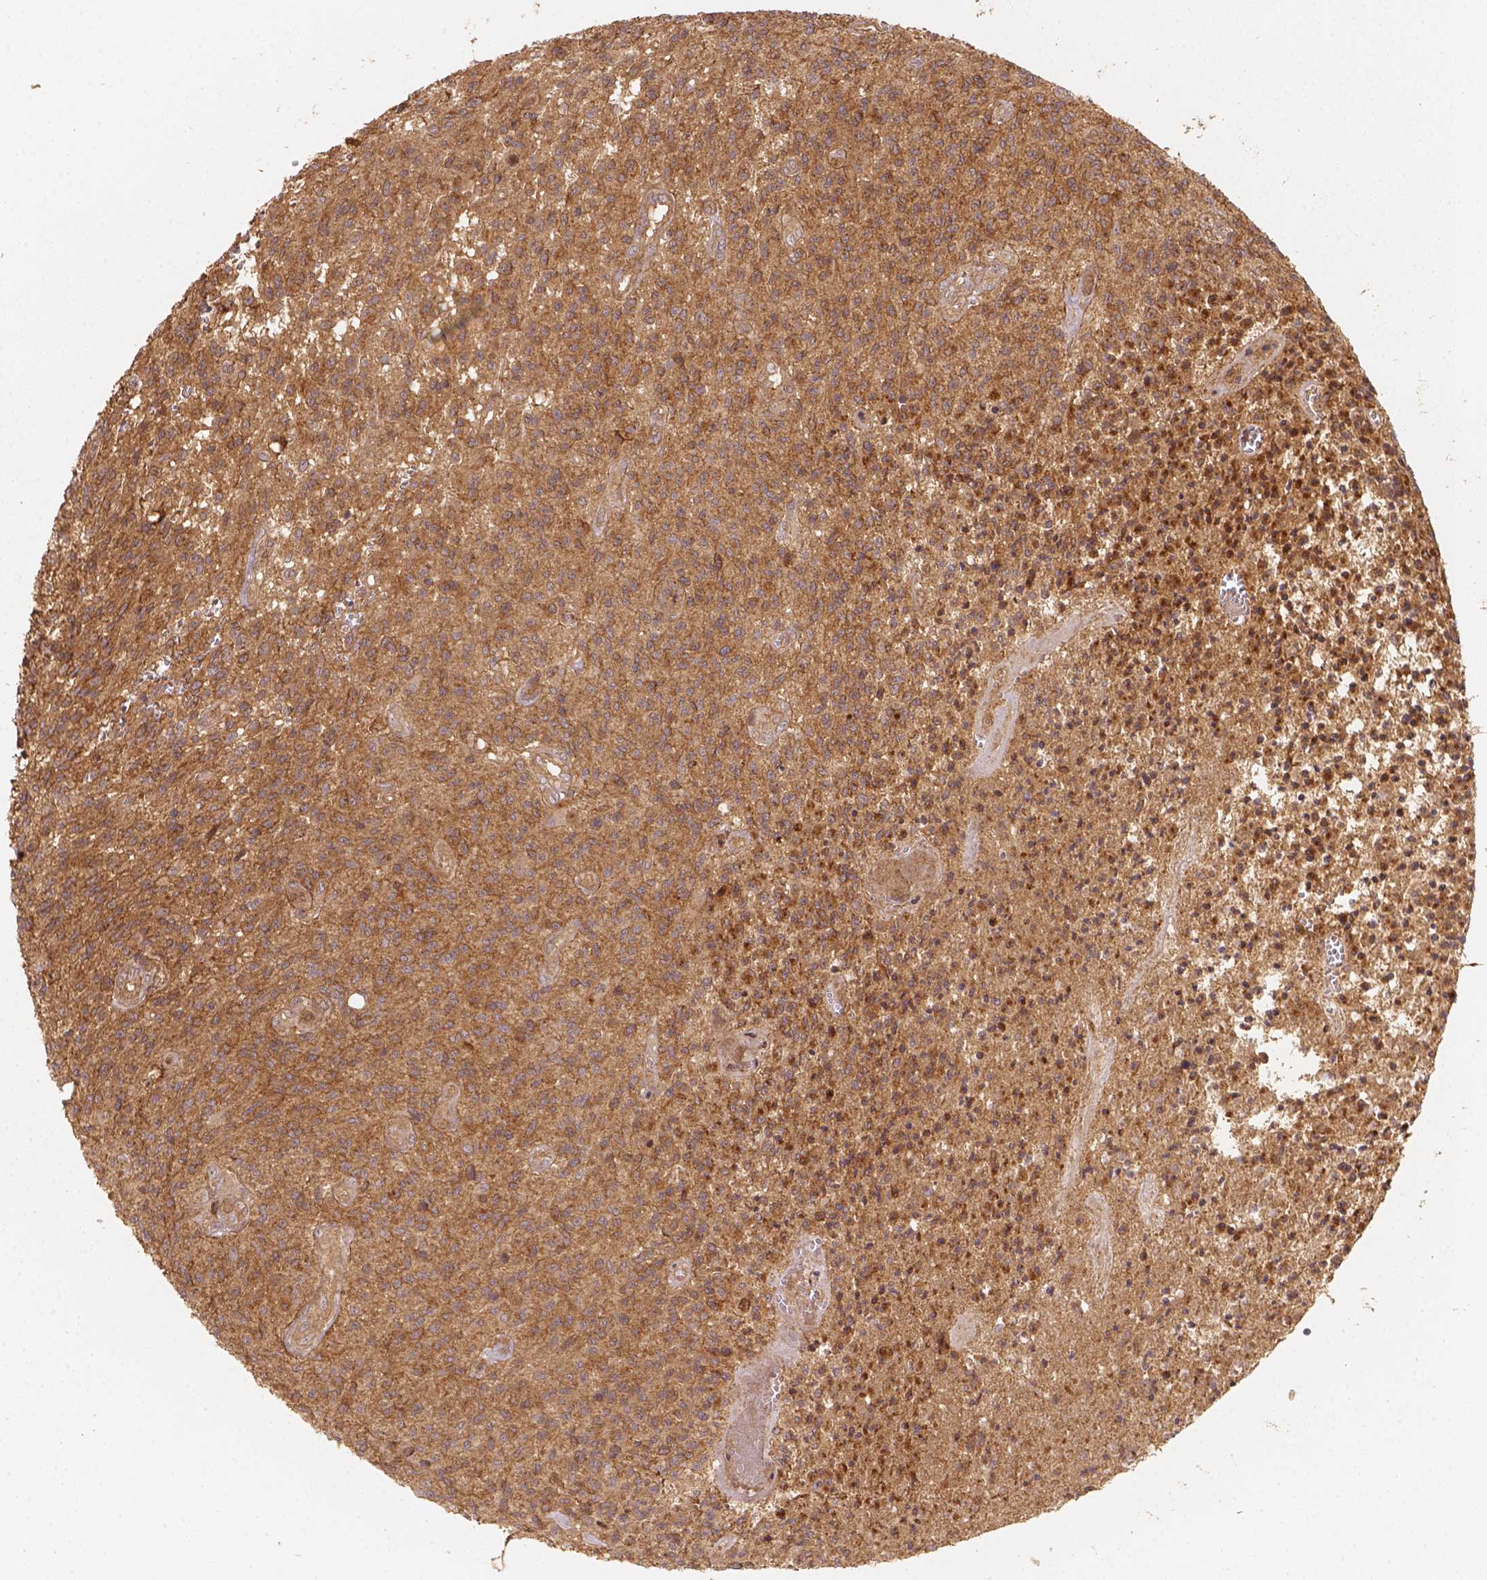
{"staining": {"intensity": "moderate", "quantity": ">75%", "location": "cytoplasmic/membranous"}, "tissue": "glioma", "cell_type": "Tumor cells", "image_type": "cancer", "snomed": [{"axis": "morphology", "description": "Glioma, malignant, Low grade"}, {"axis": "topography", "description": "Brain"}], "caption": "Protein expression analysis of glioma demonstrates moderate cytoplasmic/membranous positivity in about >75% of tumor cells.", "gene": "XPR1", "patient": {"sex": "male", "age": 64}}